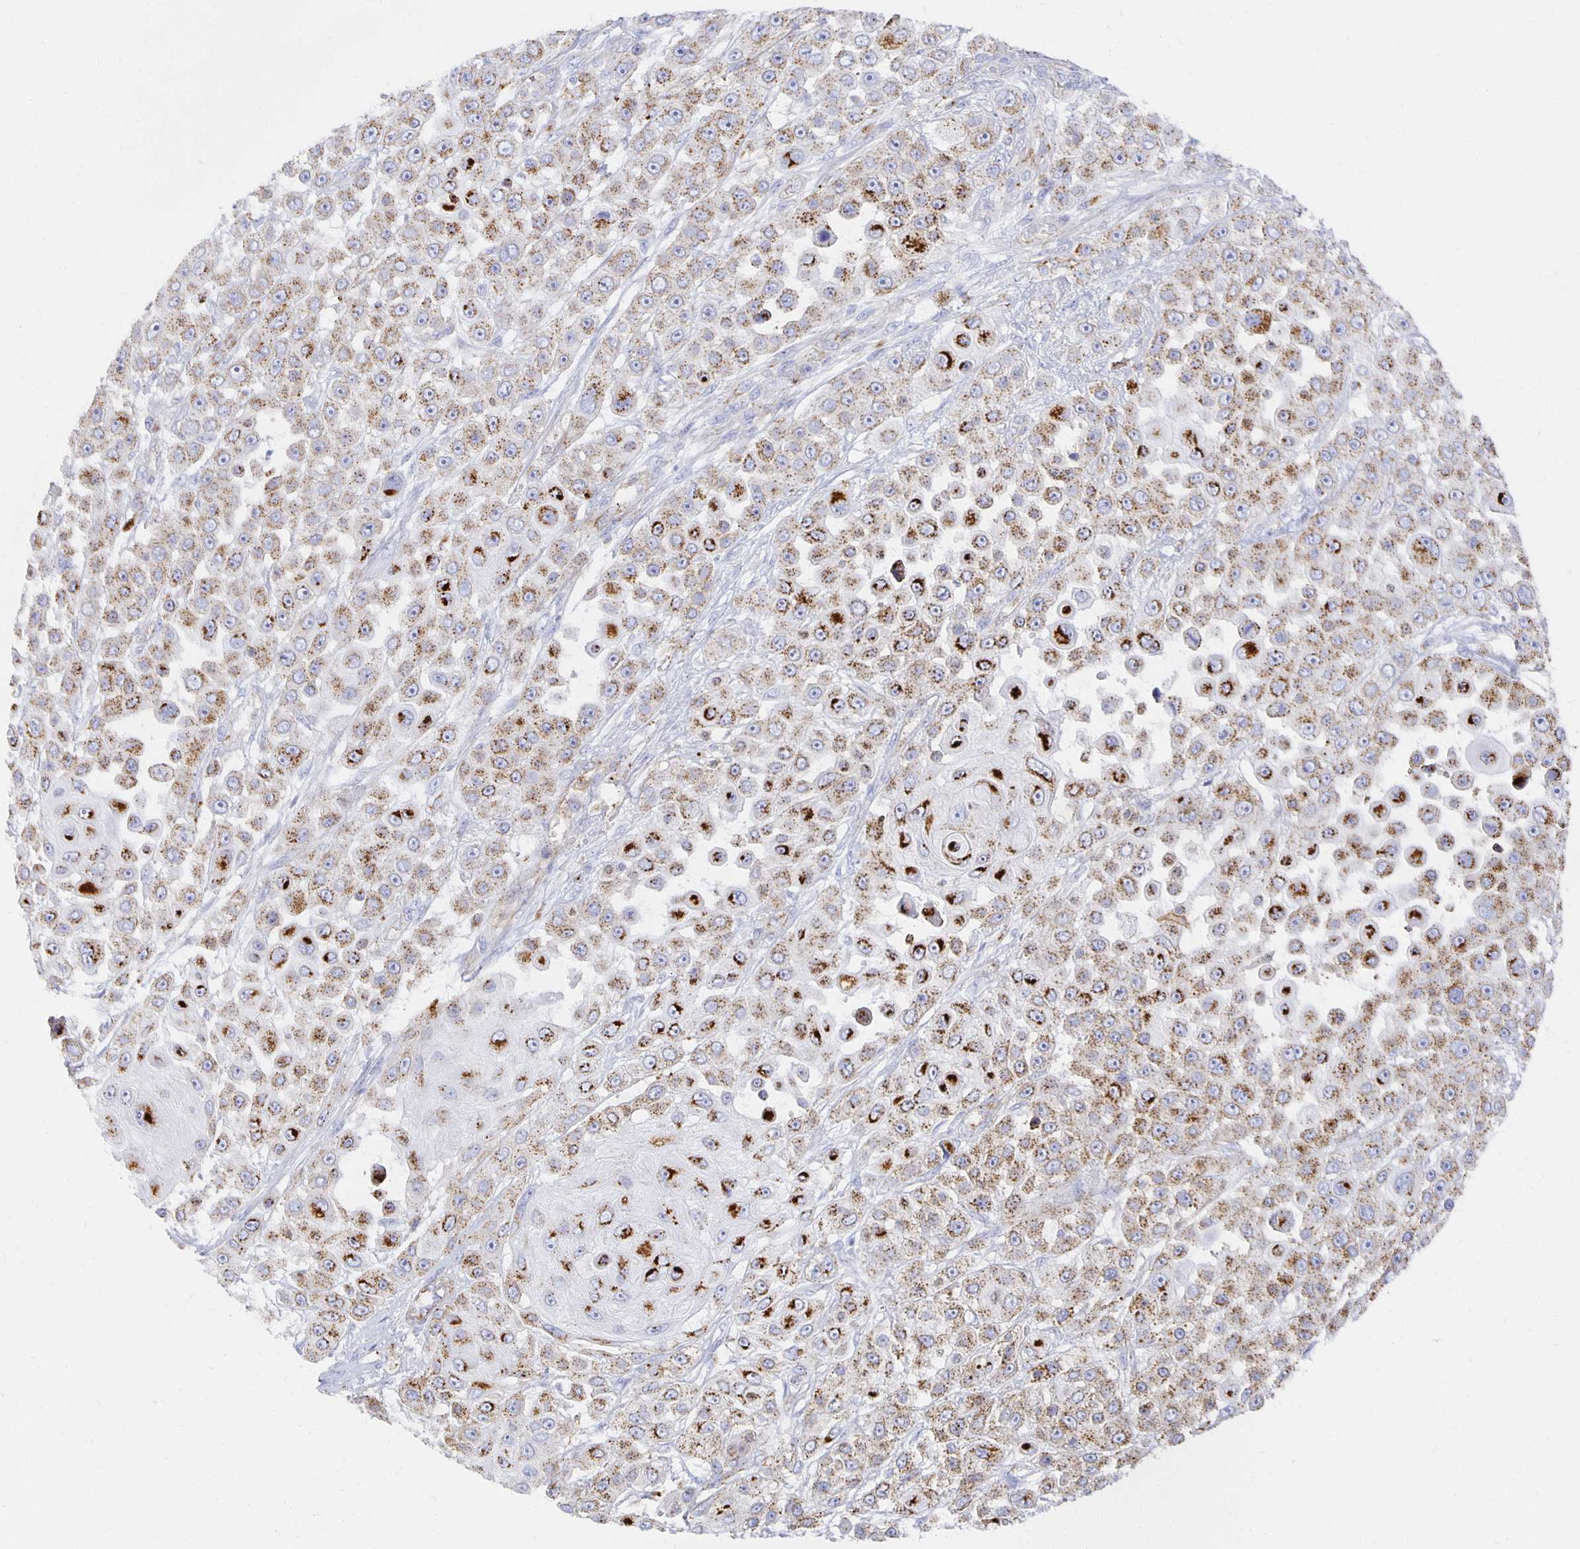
{"staining": {"intensity": "strong", "quantity": ">75%", "location": "cytoplasmic/membranous"}, "tissue": "skin cancer", "cell_type": "Tumor cells", "image_type": "cancer", "snomed": [{"axis": "morphology", "description": "Squamous cell carcinoma, NOS"}, {"axis": "topography", "description": "Skin"}], "caption": "Strong cytoplasmic/membranous protein expression is present in about >75% of tumor cells in skin squamous cell carcinoma.", "gene": "TAAR1", "patient": {"sex": "male", "age": 67}}